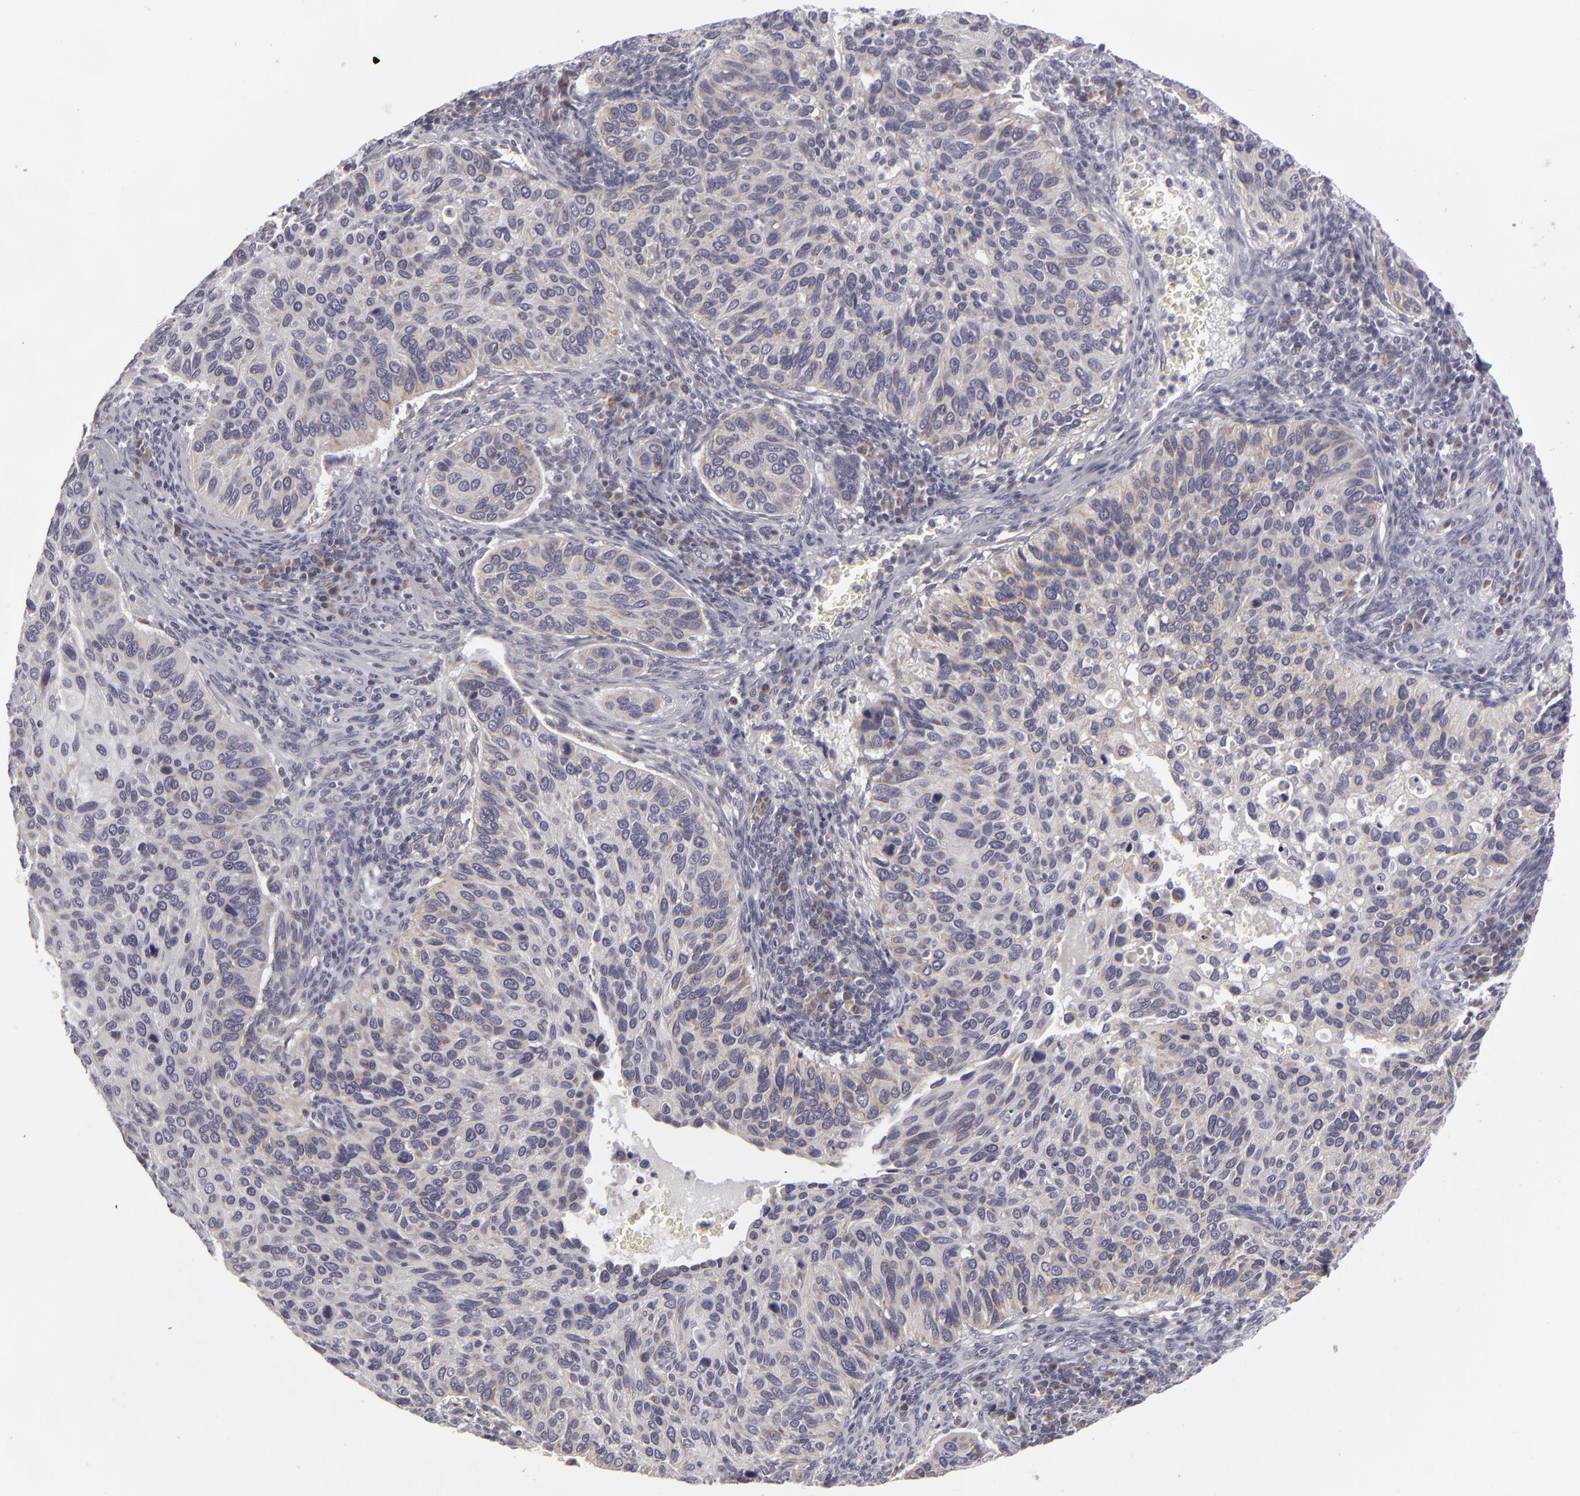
{"staining": {"intensity": "weak", "quantity": "25%-75%", "location": "cytoplasmic/membranous"}, "tissue": "cervical cancer", "cell_type": "Tumor cells", "image_type": "cancer", "snomed": [{"axis": "morphology", "description": "Adenocarcinoma, NOS"}, {"axis": "topography", "description": "Cervix"}], "caption": "Cervical cancer stained for a protein demonstrates weak cytoplasmic/membranous positivity in tumor cells. Using DAB (3,3'-diaminobenzidine) (brown) and hematoxylin (blue) stains, captured at high magnification using brightfield microscopy.", "gene": "ATP2B3", "patient": {"sex": "female", "age": 29}}